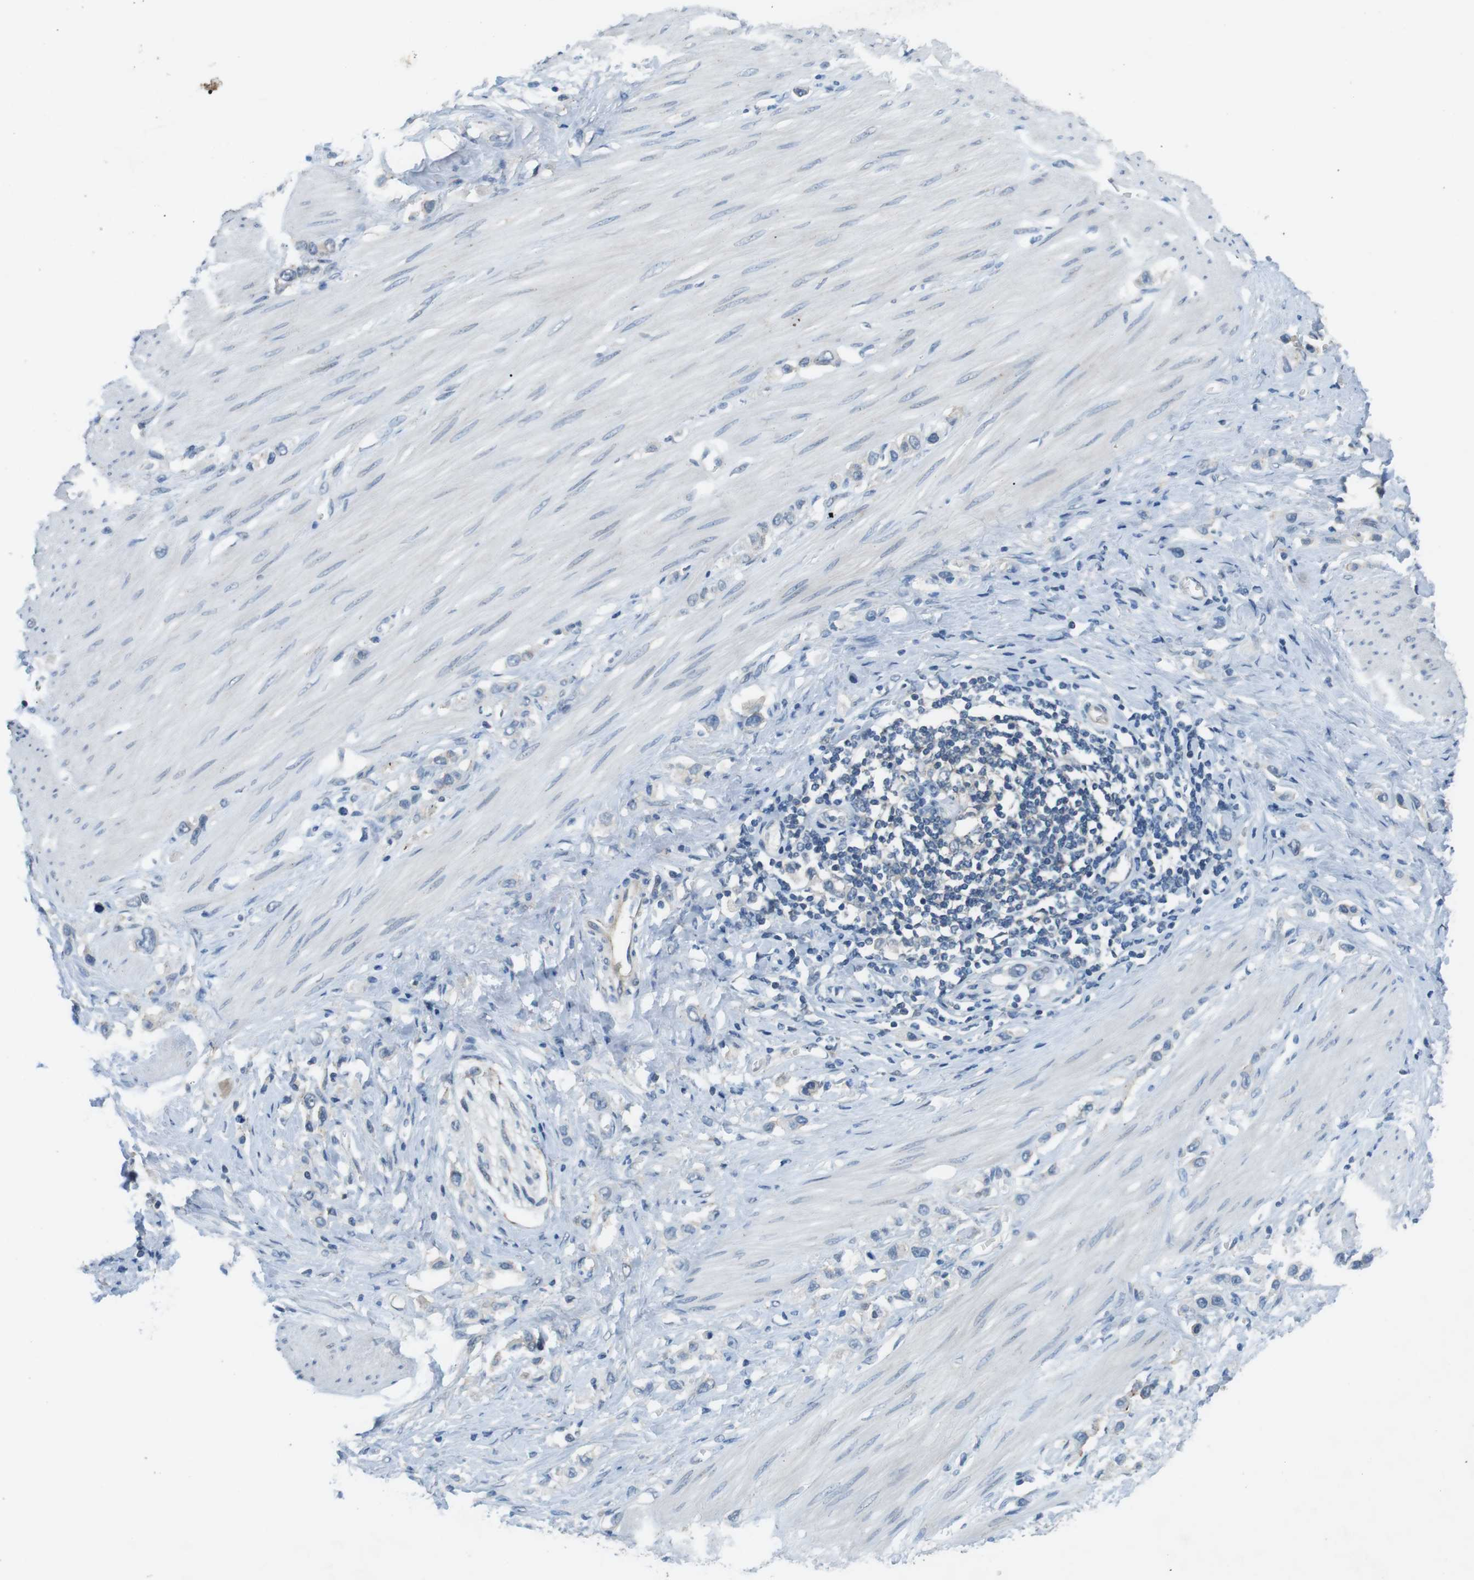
{"staining": {"intensity": "negative", "quantity": "none", "location": "none"}, "tissue": "stomach cancer", "cell_type": "Tumor cells", "image_type": "cancer", "snomed": [{"axis": "morphology", "description": "Adenocarcinoma, NOS"}, {"axis": "topography", "description": "Stomach"}], "caption": "High power microscopy micrograph of an immunohistochemistry (IHC) photomicrograph of stomach cancer, revealing no significant expression in tumor cells.", "gene": "CLDN7", "patient": {"sex": "female", "age": 65}}